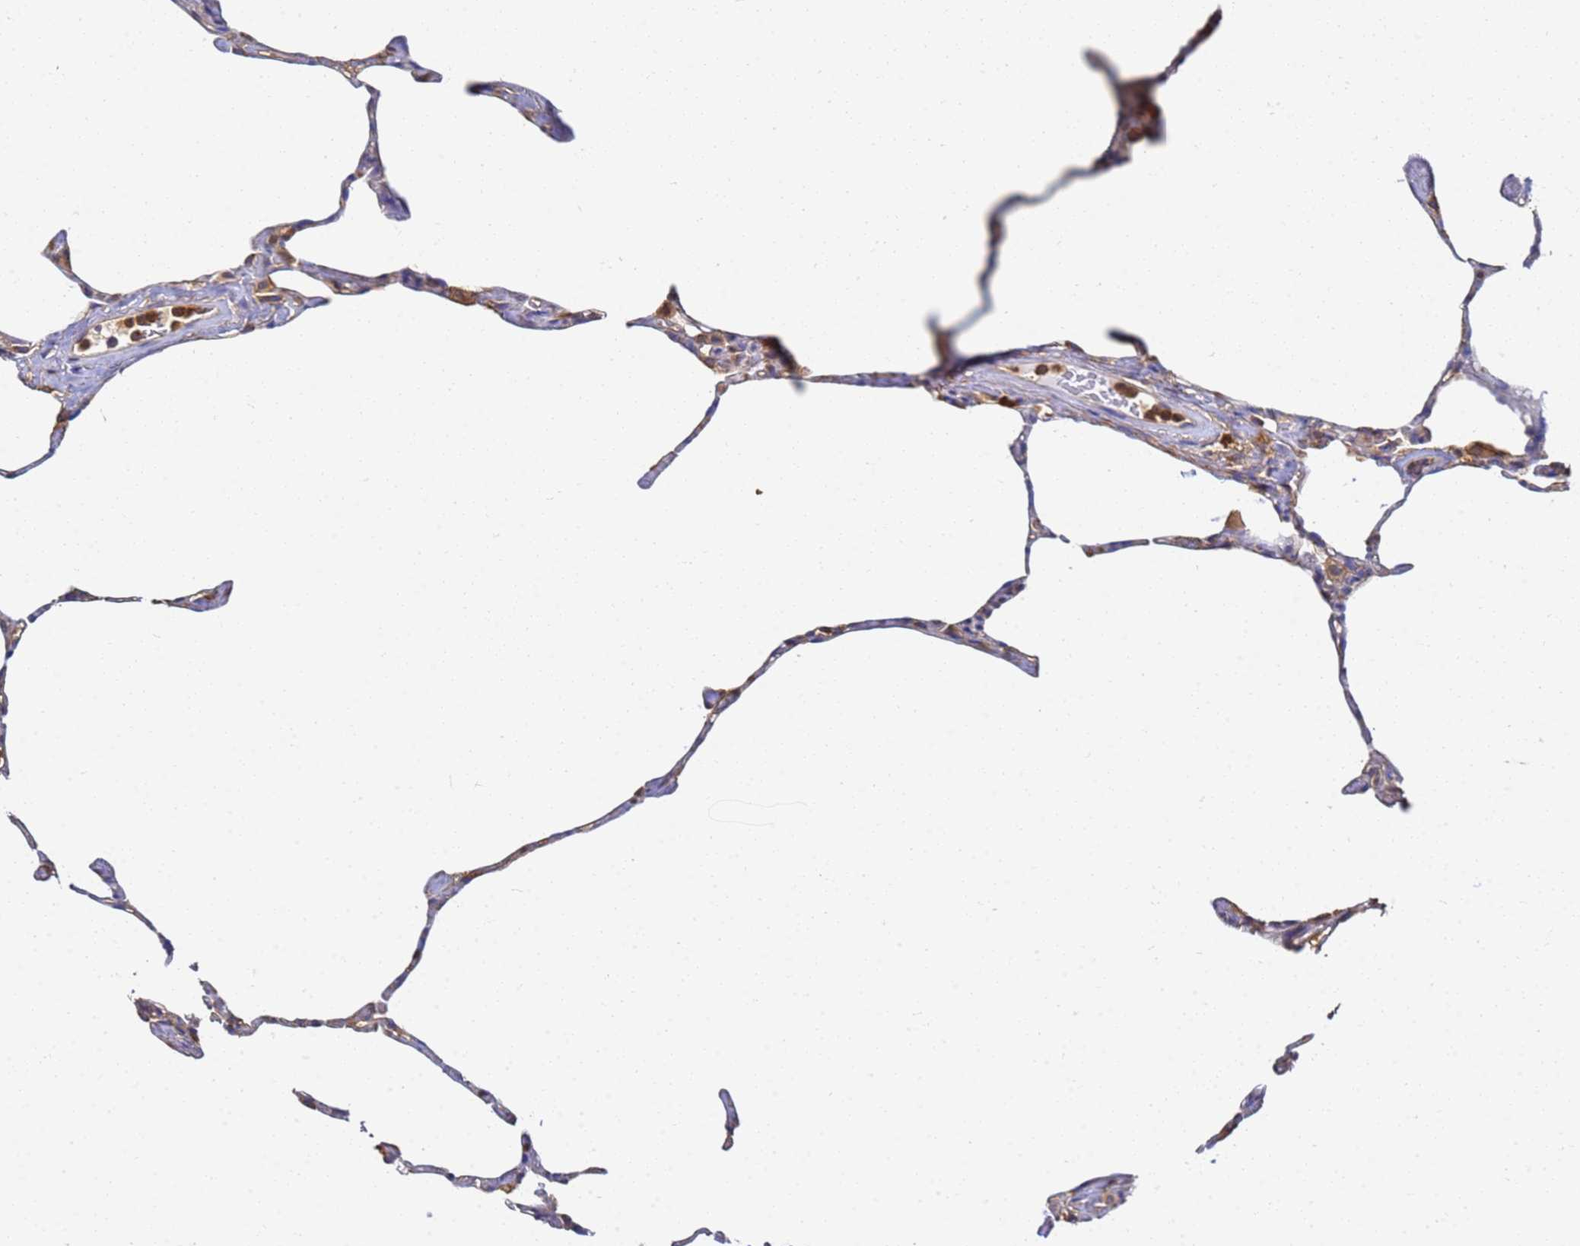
{"staining": {"intensity": "negative", "quantity": "none", "location": "none"}, "tissue": "lung", "cell_type": "Alveolar cells", "image_type": "normal", "snomed": [{"axis": "morphology", "description": "Normal tissue, NOS"}, {"axis": "topography", "description": "Lung"}], "caption": "The histopathology image reveals no staining of alveolar cells in benign lung. Nuclei are stained in blue.", "gene": "NME1", "patient": {"sex": "male", "age": 65}}